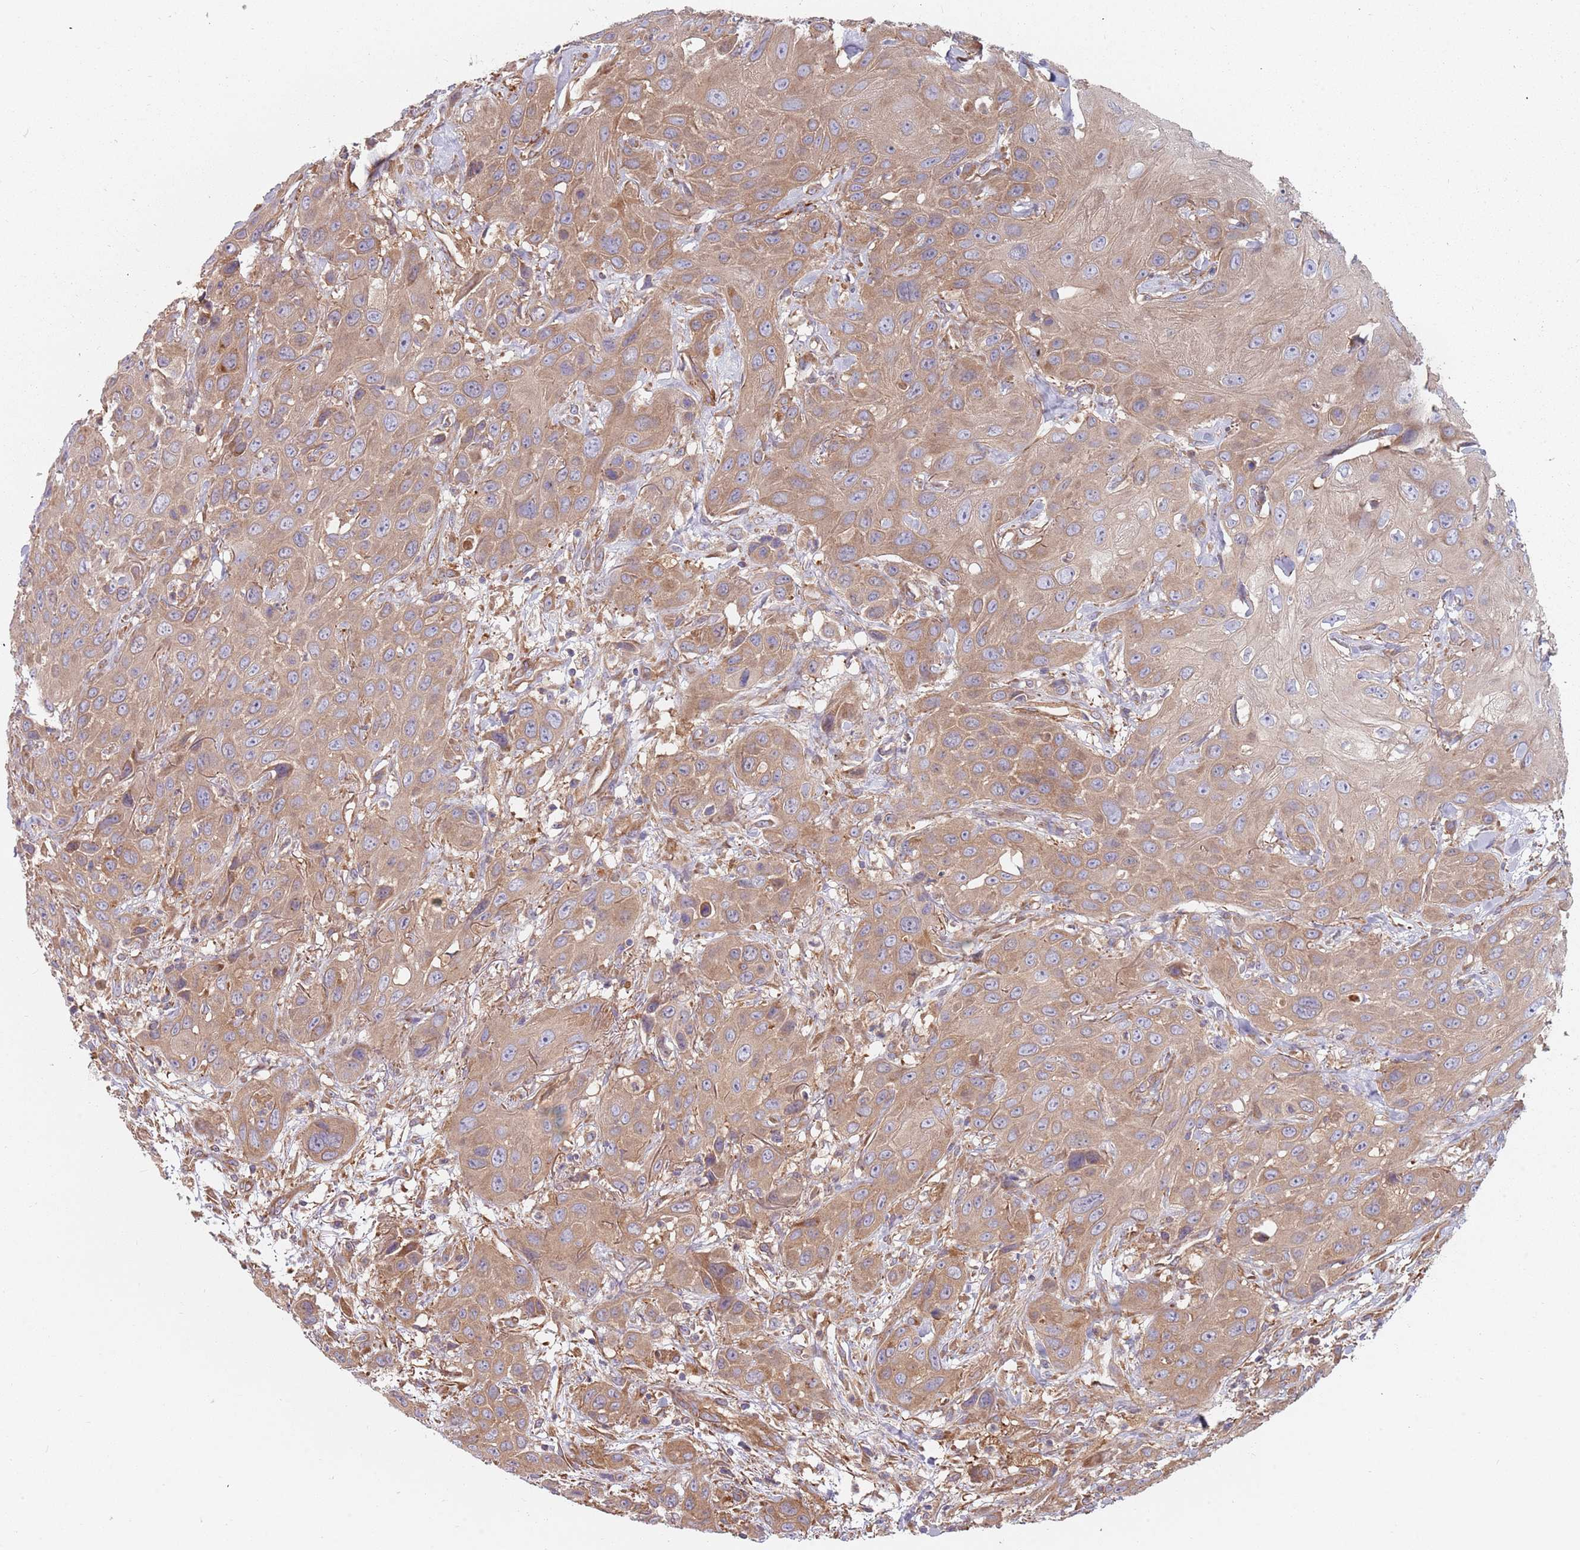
{"staining": {"intensity": "moderate", "quantity": "25%-75%", "location": "cytoplasmic/membranous"}, "tissue": "head and neck cancer", "cell_type": "Tumor cells", "image_type": "cancer", "snomed": [{"axis": "morphology", "description": "Squamous cell carcinoma, NOS"}, {"axis": "topography", "description": "Head-Neck"}], "caption": "Squamous cell carcinoma (head and neck) was stained to show a protein in brown. There is medium levels of moderate cytoplasmic/membranous expression in about 25%-75% of tumor cells. (Stains: DAB in brown, nuclei in blue, Microscopy: brightfield microscopy at high magnification).", "gene": "SPDL1", "patient": {"sex": "male", "age": 81}}